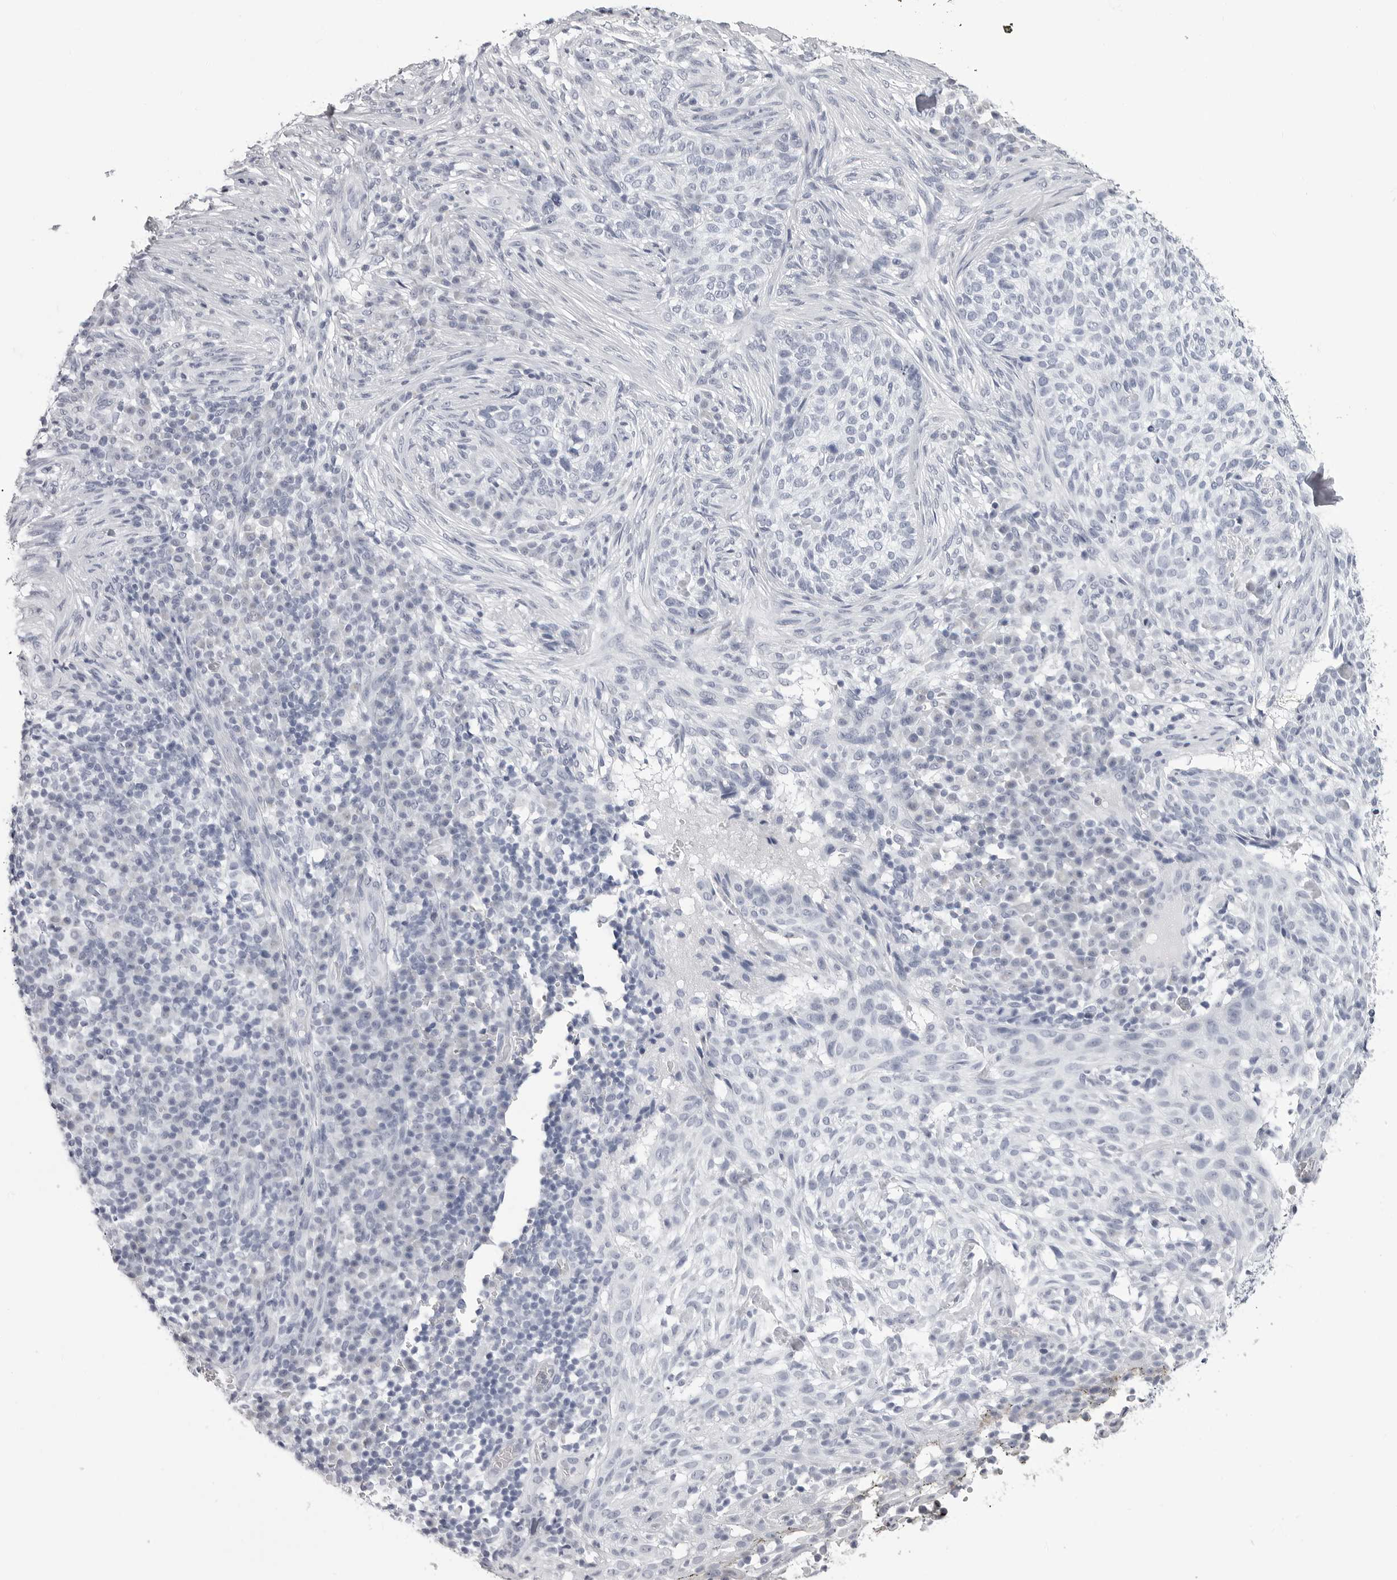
{"staining": {"intensity": "negative", "quantity": "none", "location": "none"}, "tissue": "skin cancer", "cell_type": "Tumor cells", "image_type": "cancer", "snomed": [{"axis": "morphology", "description": "Basal cell carcinoma"}, {"axis": "topography", "description": "Skin"}], "caption": "DAB (3,3'-diaminobenzidine) immunohistochemical staining of human skin cancer (basal cell carcinoma) displays no significant expression in tumor cells. (DAB (3,3'-diaminobenzidine) immunohistochemistry visualized using brightfield microscopy, high magnification).", "gene": "LGALS4", "patient": {"sex": "female", "age": 64}}